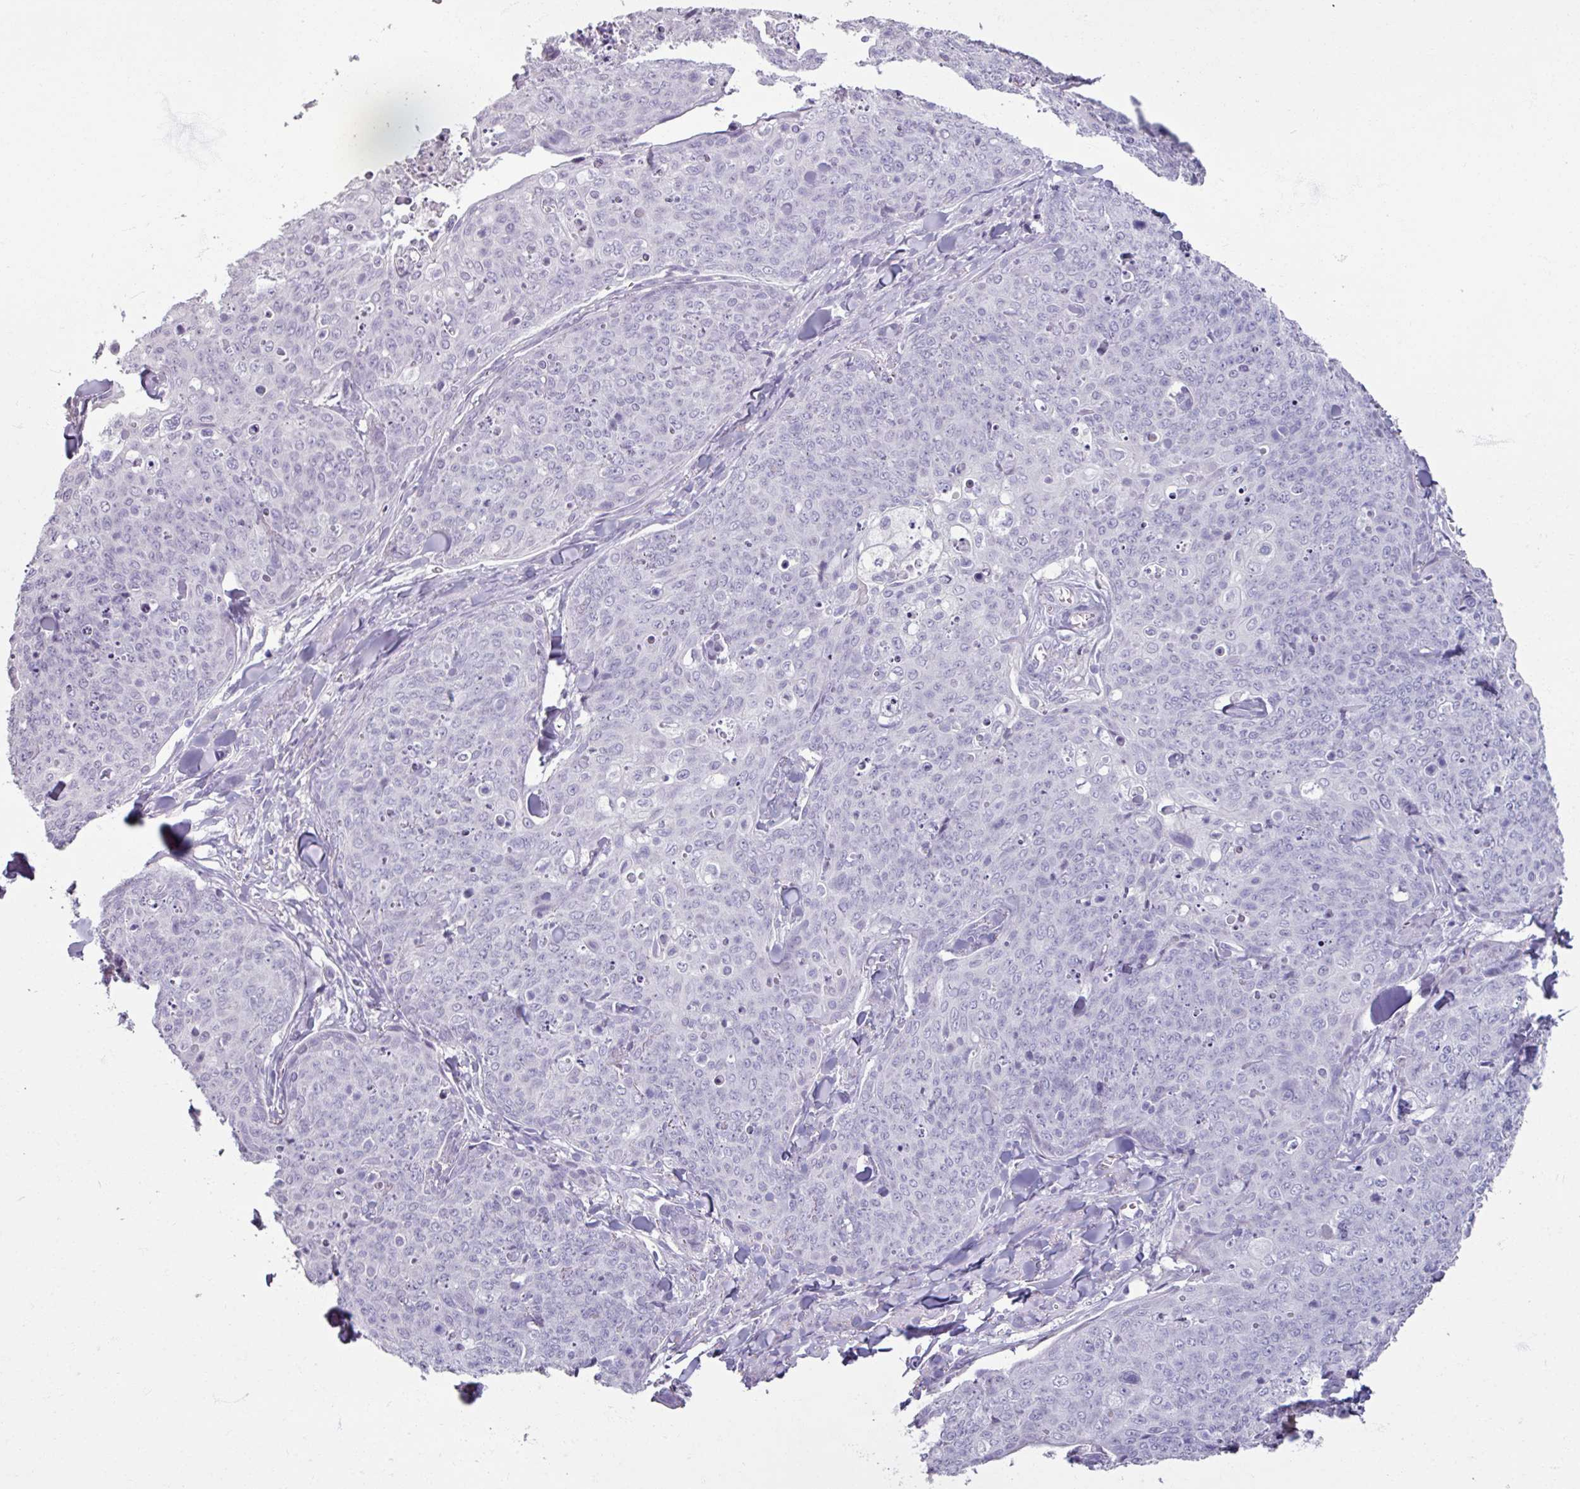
{"staining": {"intensity": "negative", "quantity": "none", "location": "none"}, "tissue": "skin cancer", "cell_type": "Tumor cells", "image_type": "cancer", "snomed": [{"axis": "morphology", "description": "Squamous cell carcinoma, NOS"}, {"axis": "topography", "description": "Skin"}, {"axis": "topography", "description": "Vulva"}], "caption": "Immunohistochemistry photomicrograph of neoplastic tissue: squamous cell carcinoma (skin) stained with DAB (3,3'-diaminobenzidine) reveals no significant protein expression in tumor cells.", "gene": "ARG1", "patient": {"sex": "female", "age": 85}}